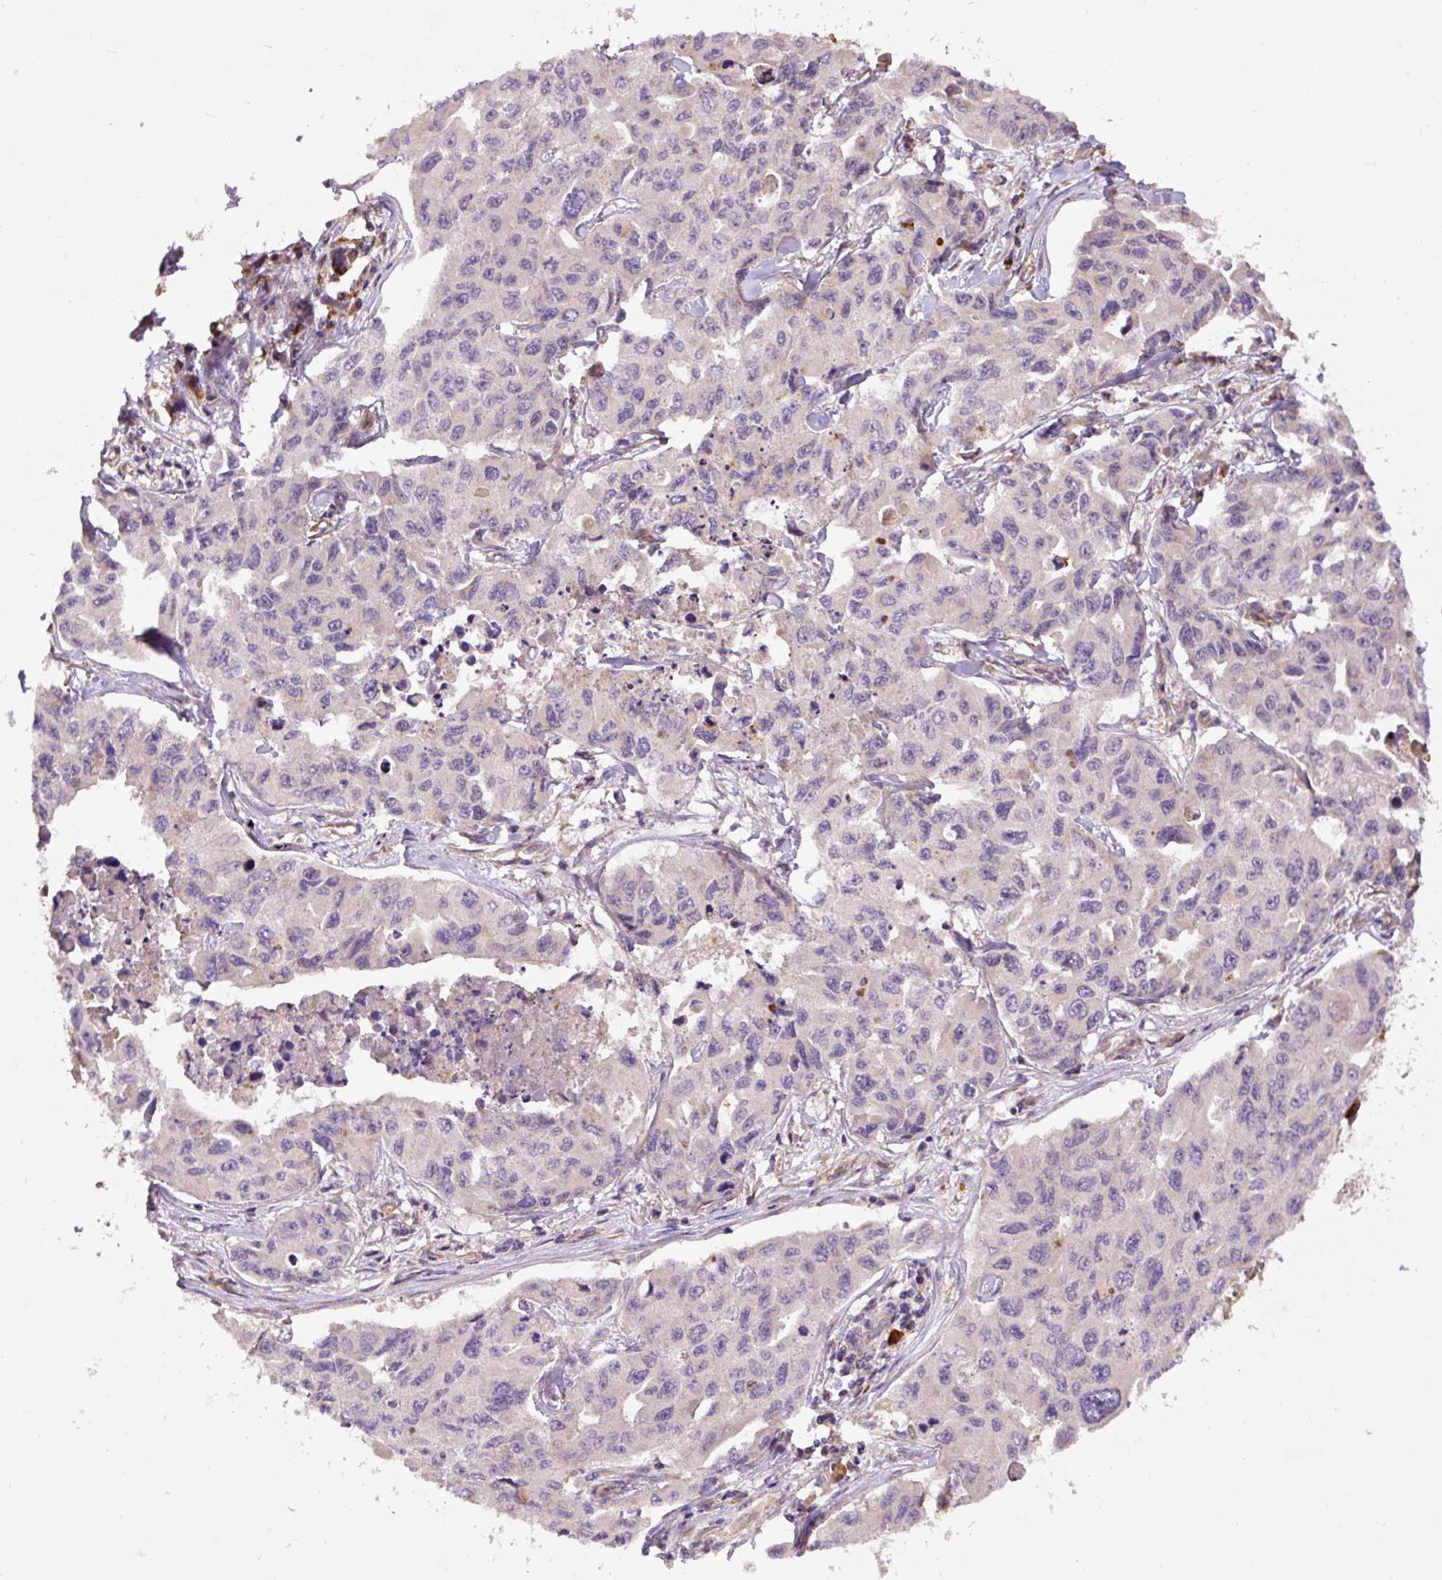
{"staining": {"intensity": "weak", "quantity": "25%-75%", "location": "cytoplasmic/membranous"}, "tissue": "lung cancer", "cell_type": "Tumor cells", "image_type": "cancer", "snomed": [{"axis": "morphology", "description": "Adenocarcinoma, NOS"}, {"axis": "topography", "description": "Lung"}], "caption": "Adenocarcinoma (lung) stained with immunohistochemistry exhibits weak cytoplasmic/membranous staining in about 25%-75% of tumor cells. (DAB (3,3'-diaminobenzidine) IHC with brightfield microscopy, high magnification).", "gene": "PPME1", "patient": {"sex": "male", "age": 64}}